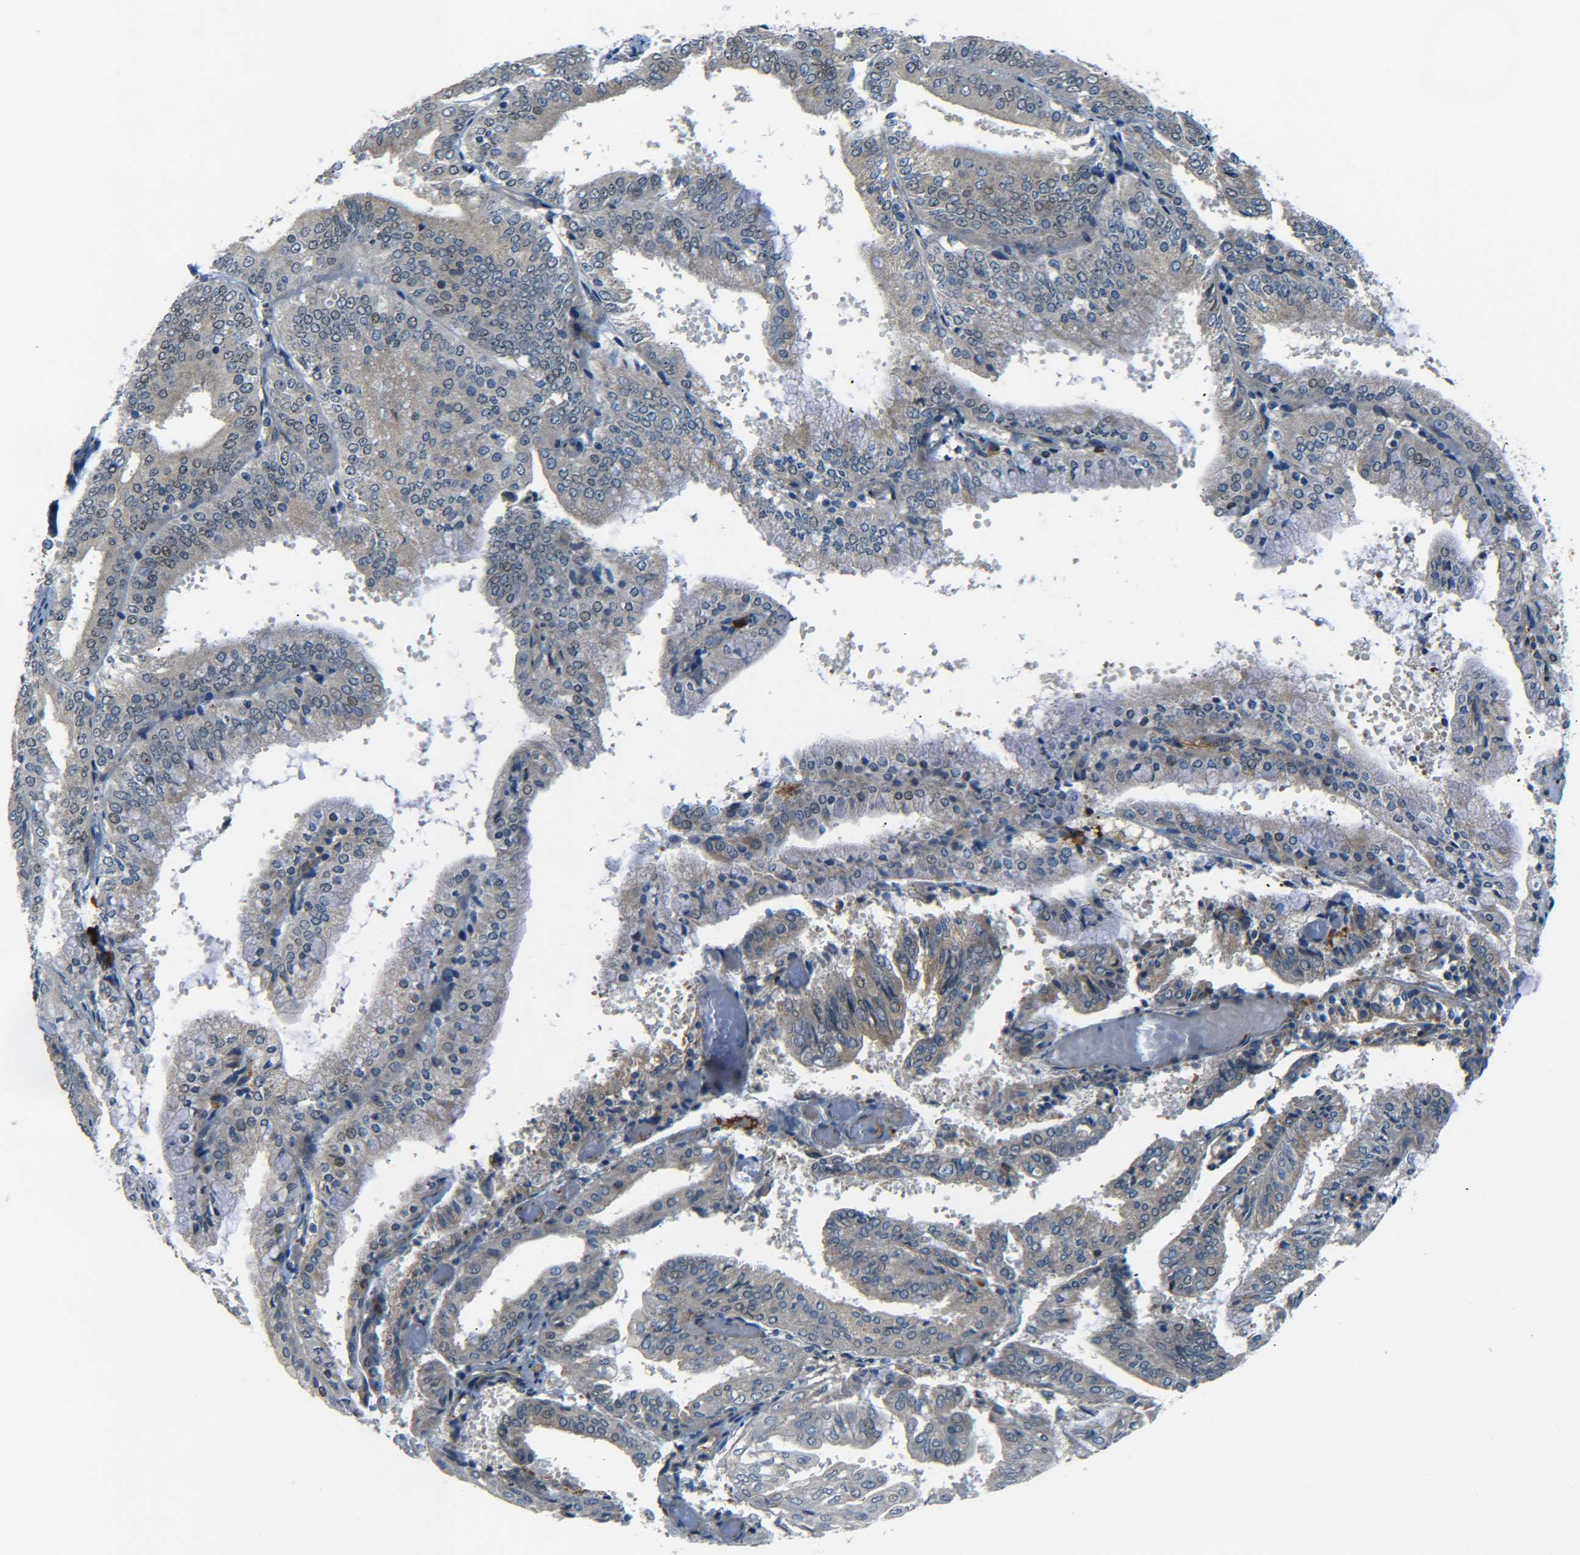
{"staining": {"intensity": "weak", "quantity": "25%-75%", "location": "cytoplasmic/membranous,nuclear"}, "tissue": "endometrial cancer", "cell_type": "Tumor cells", "image_type": "cancer", "snomed": [{"axis": "morphology", "description": "Adenocarcinoma, NOS"}, {"axis": "topography", "description": "Endometrium"}], "caption": "A brown stain shows weak cytoplasmic/membranous and nuclear expression of a protein in human endometrial cancer tumor cells.", "gene": "MEIS1", "patient": {"sex": "female", "age": 63}}